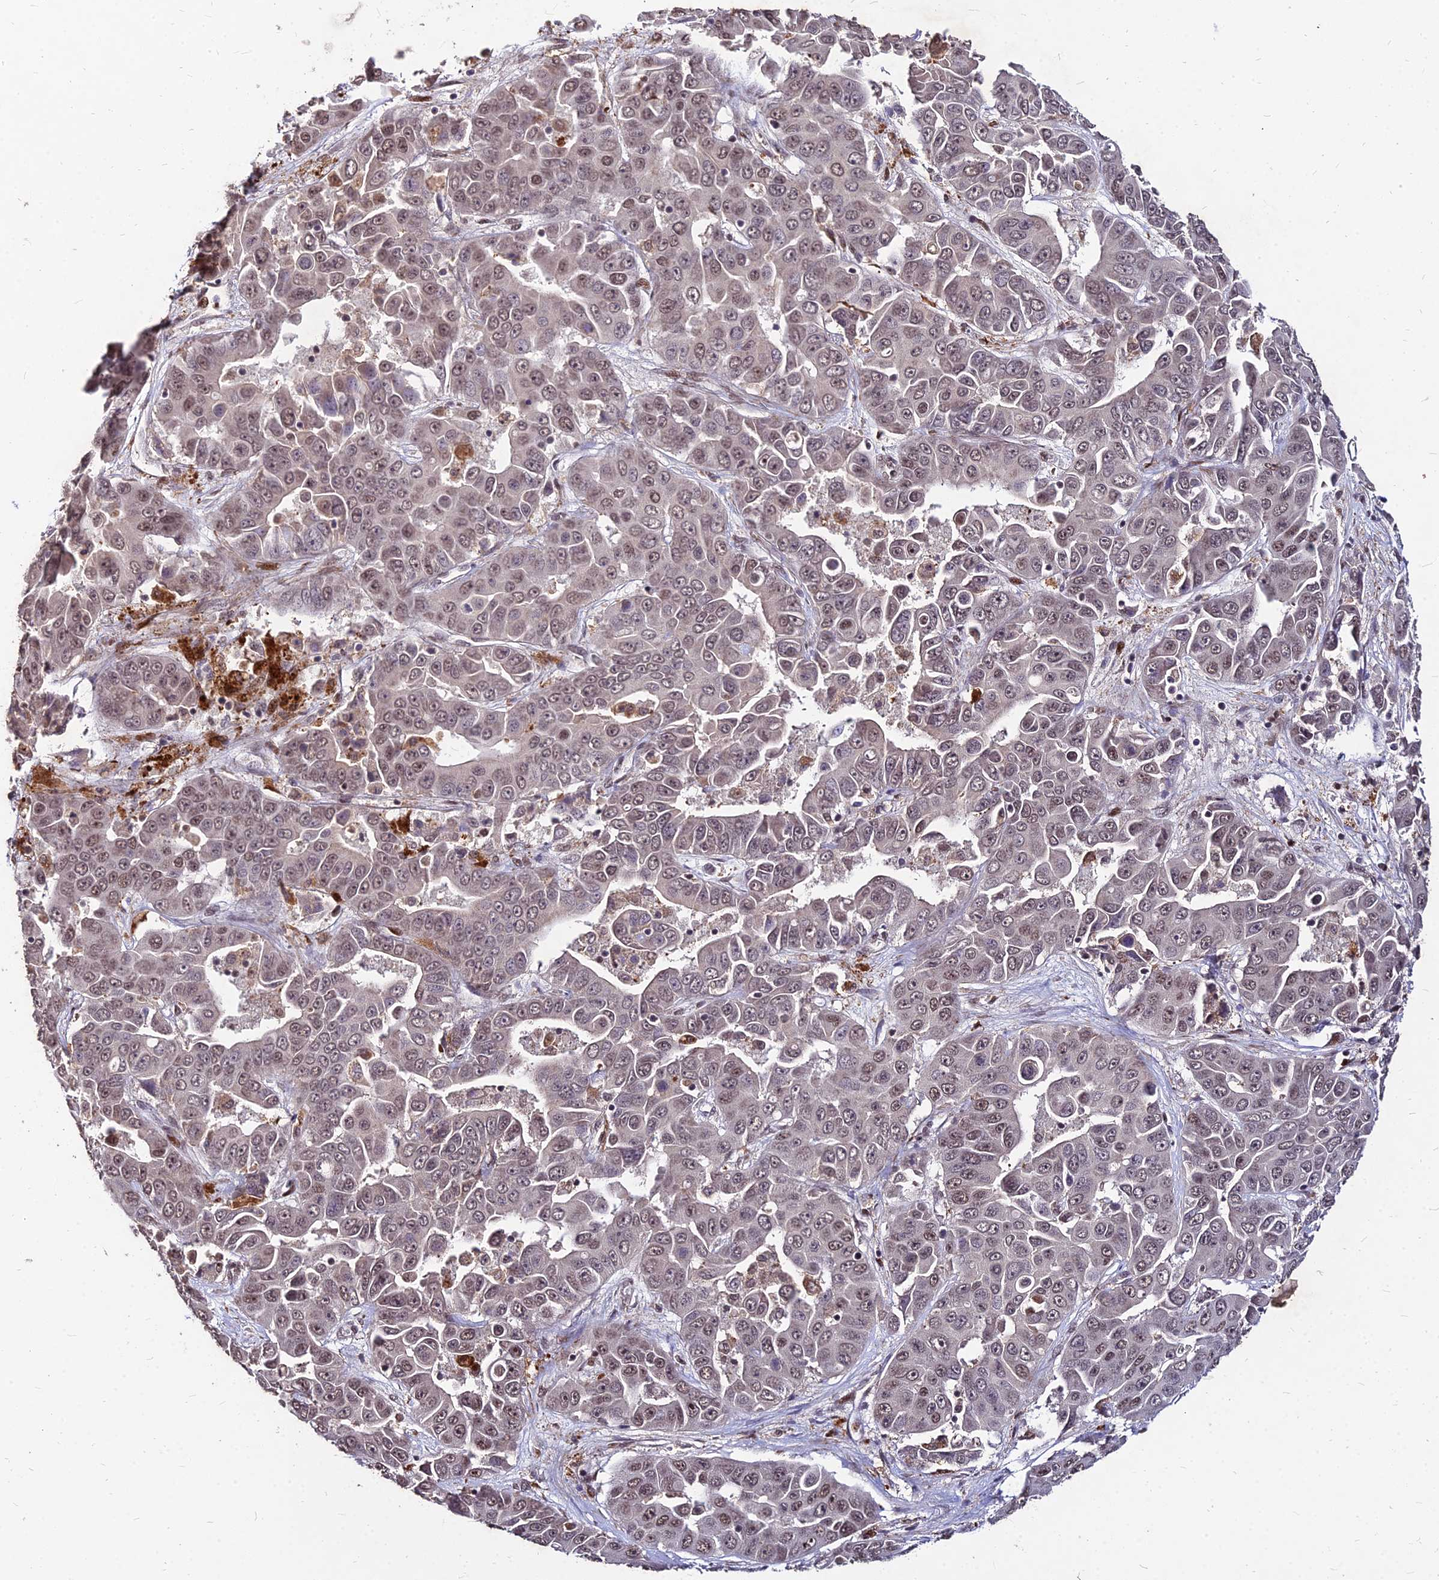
{"staining": {"intensity": "weak", "quantity": "25%-75%", "location": "nuclear"}, "tissue": "liver cancer", "cell_type": "Tumor cells", "image_type": "cancer", "snomed": [{"axis": "morphology", "description": "Cholangiocarcinoma"}, {"axis": "topography", "description": "Liver"}], "caption": "IHC micrograph of cholangiocarcinoma (liver) stained for a protein (brown), which reveals low levels of weak nuclear expression in about 25%-75% of tumor cells.", "gene": "ZBED4", "patient": {"sex": "female", "age": 52}}